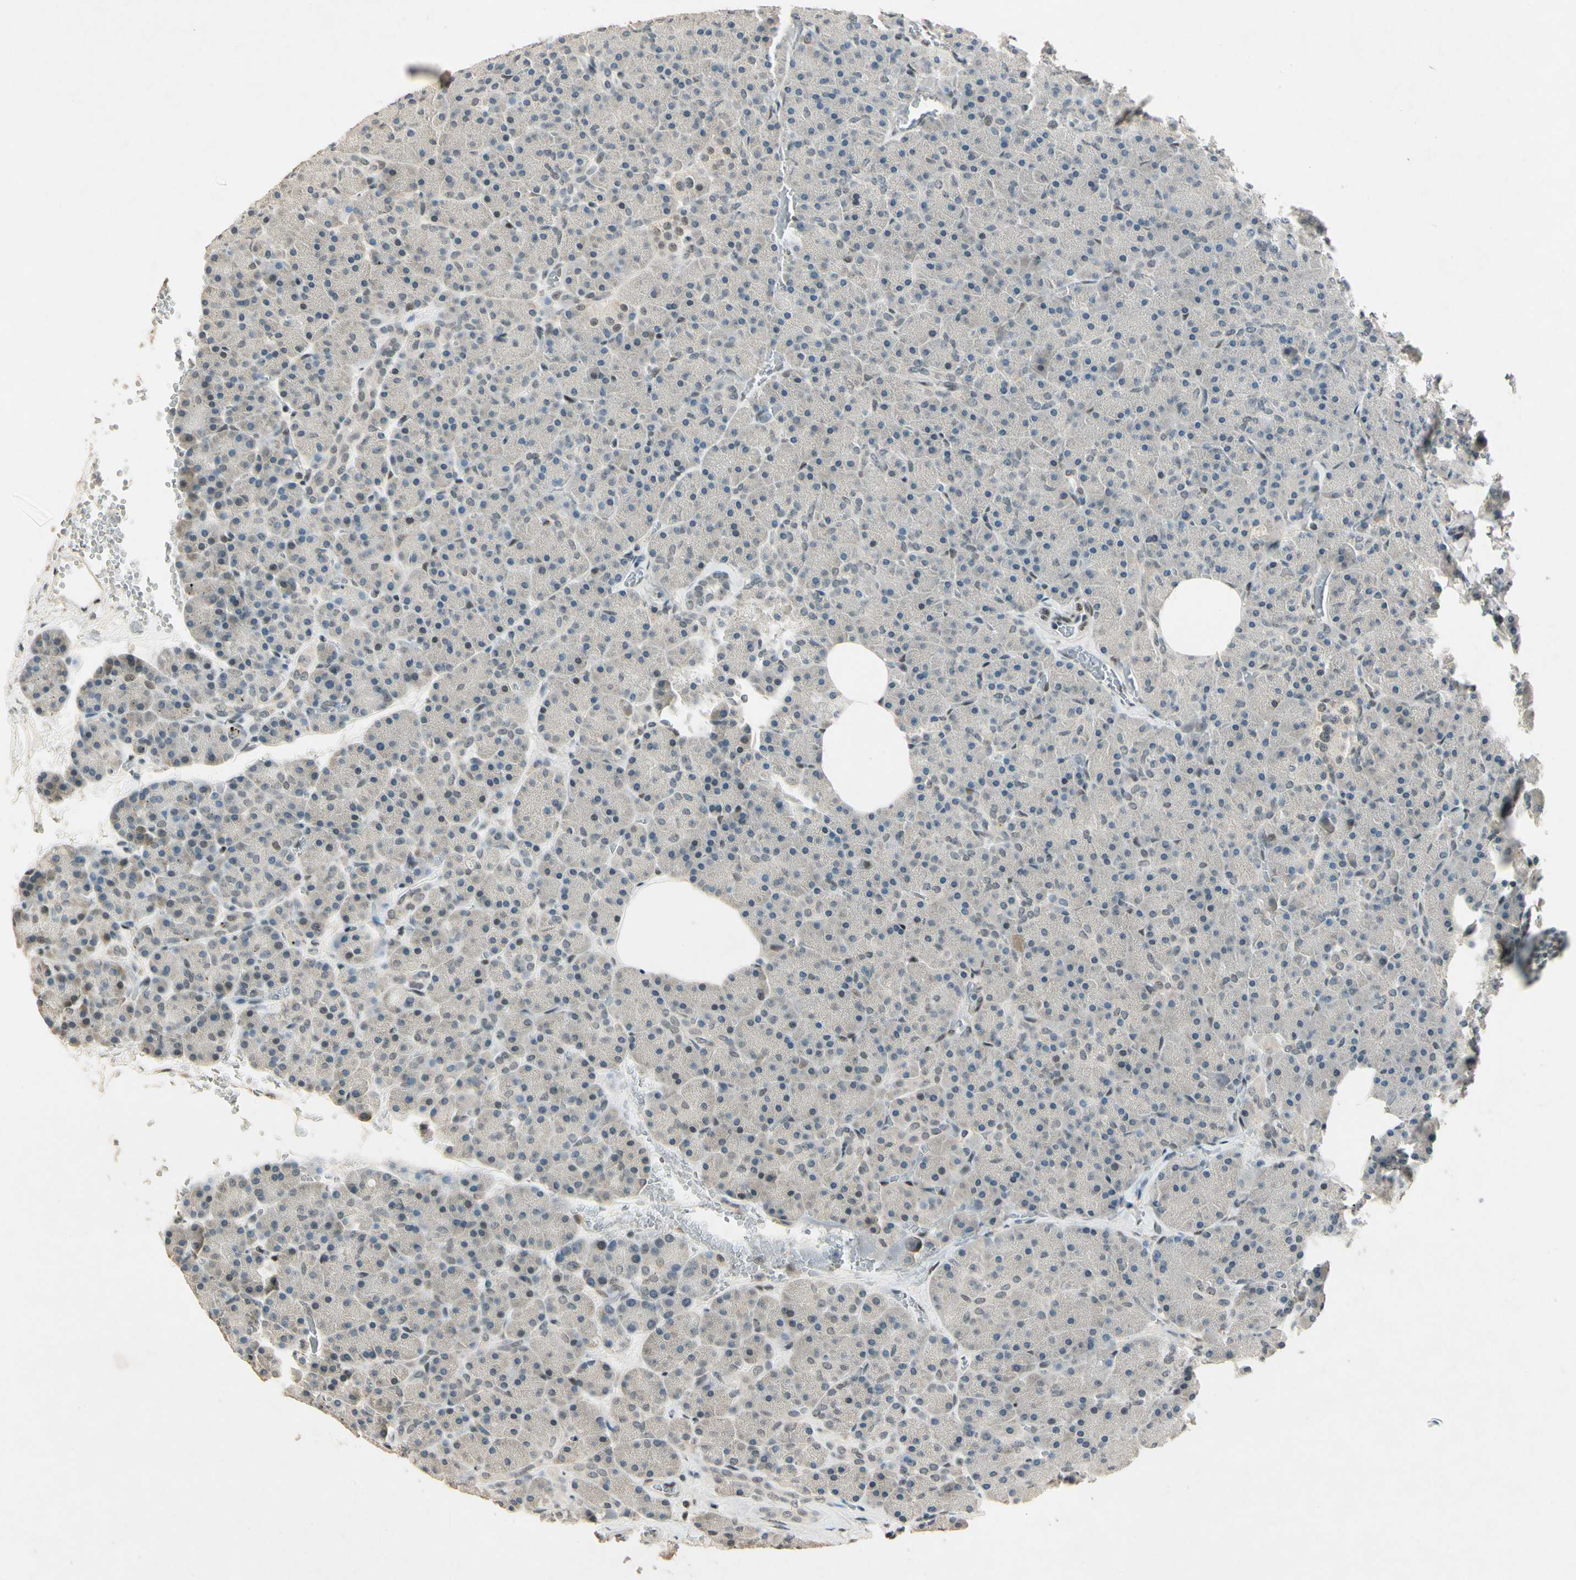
{"staining": {"intensity": "negative", "quantity": "none", "location": "none"}, "tissue": "pancreas", "cell_type": "Exocrine glandular cells", "image_type": "normal", "snomed": [{"axis": "morphology", "description": "Normal tissue, NOS"}, {"axis": "topography", "description": "Pancreas"}], "caption": "Immunohistochemical staining of benign pancreas shows no significant expression in exocrine glandular cells.", "gene": "ZBTB4", "patient": {"sex": "female", "age": 35}}